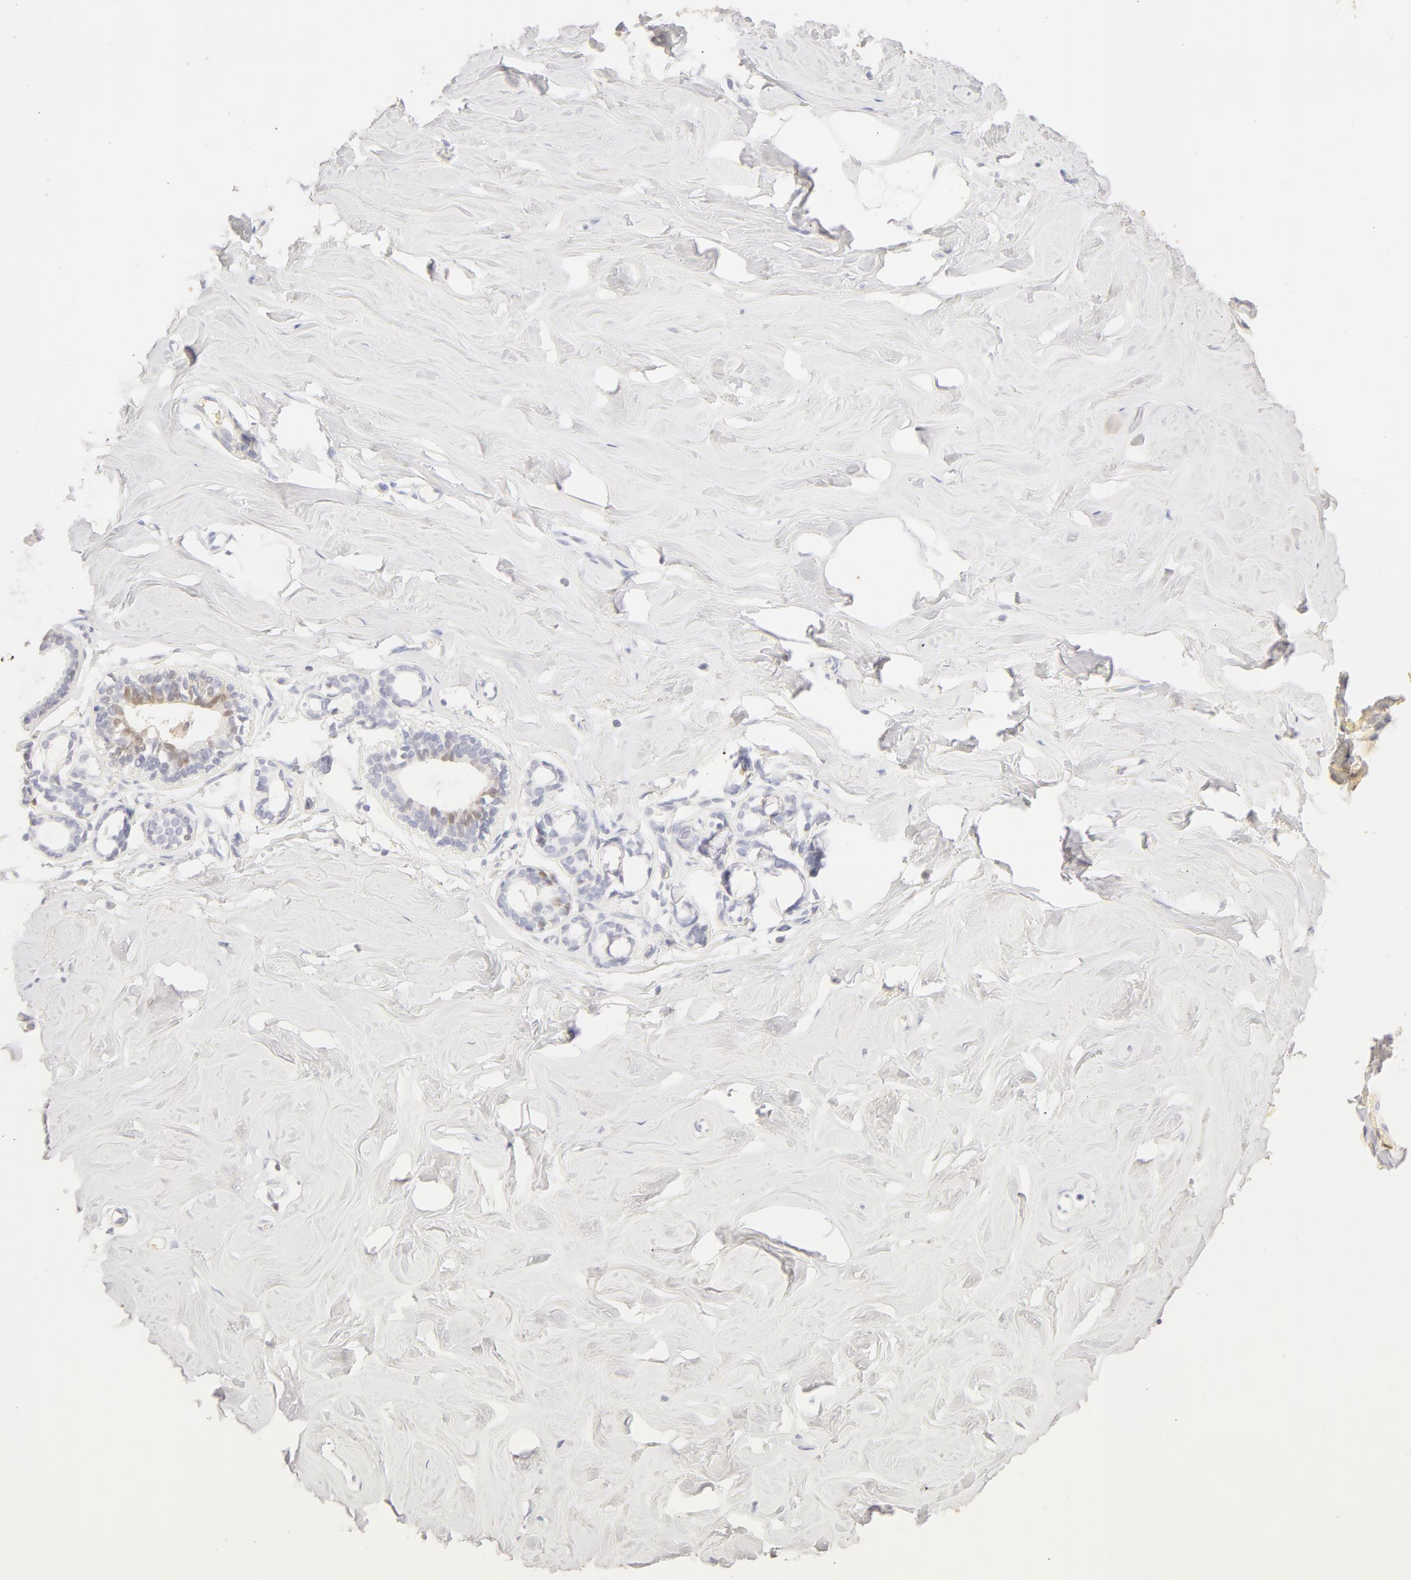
{"staining": {"intensity": "negative", "quantity": "none", "location": "none"}, "tissue": "breast", "cell_type": "Adipocytes", "image_type": "normal", "snomed": [{"axis": "morphology", "description": "Normal tissue, NOS"}, {"axis": "topography", "description": "Breast"}], "caption": "Immunohistochemical staining of unremarkable breast reveals no significant expression in adipocytes. (DAB (3,3'-diaminobenzidine) immunohistochemistry (IHC) with hematoxylin counter stain).", "gene": "CA2", "patient": {"sex": "female", "age": 54}}